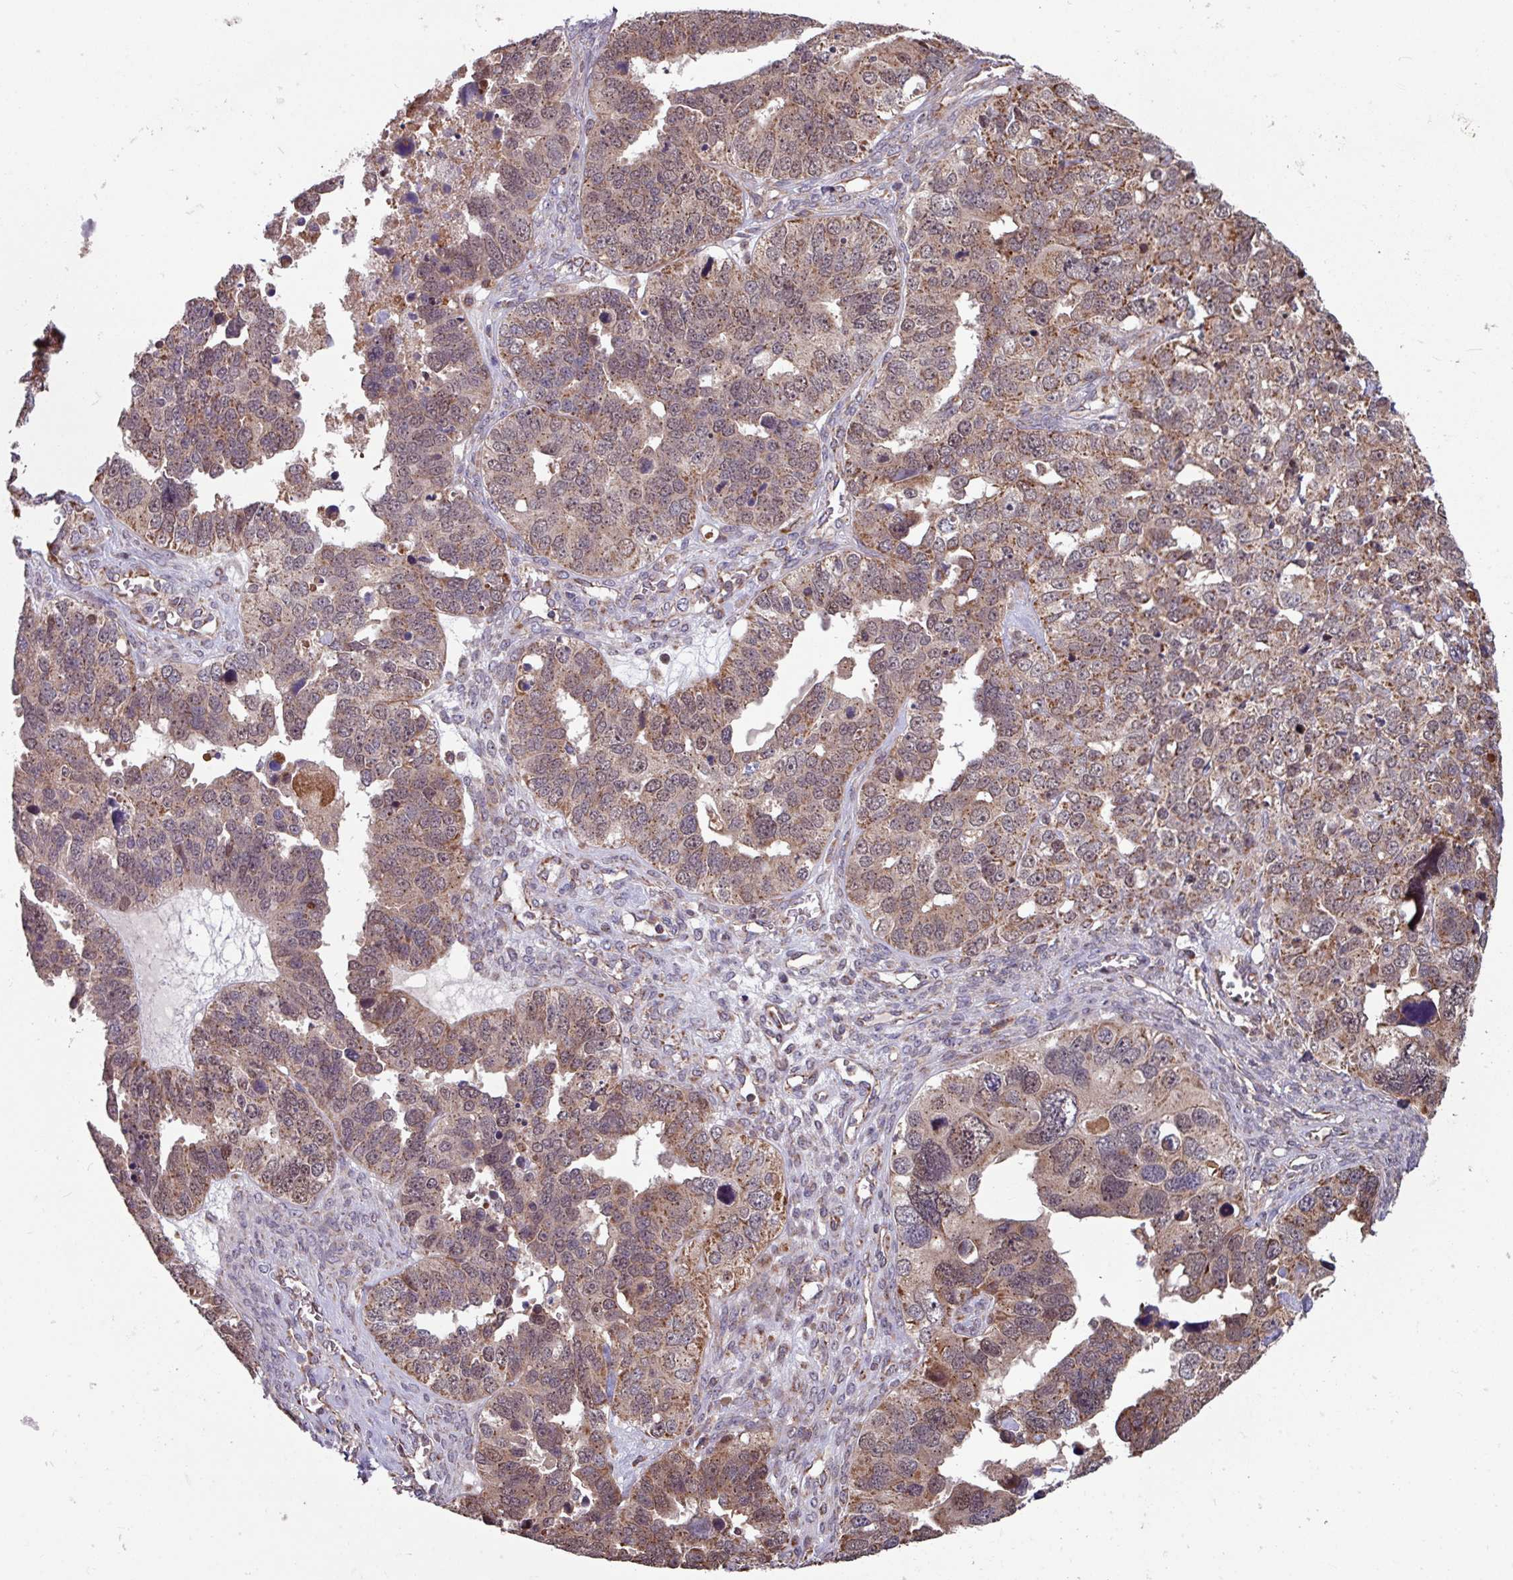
{"staining": {"intensity": "moderate", "quantity": ">75%", "location": "cytoplasmic/membranous"}, "tissue": "ovarian cancer", "cell_type": "Tumor cells", "image_type": "cancer", "snomed": [{"axis": "morphology", "description": "Cystadenocarcinoma, serous, NOS"}, {"axis": "topography", "description": "Ovary"}], "caption": "Serous cystadenocarcinoma (ovarian) stained for a protein reveals moderate cytoplasmic/membranous positivity in tumor cells.", "gene": "COX7C", "patient": {"sex": "female", "age": 76}}